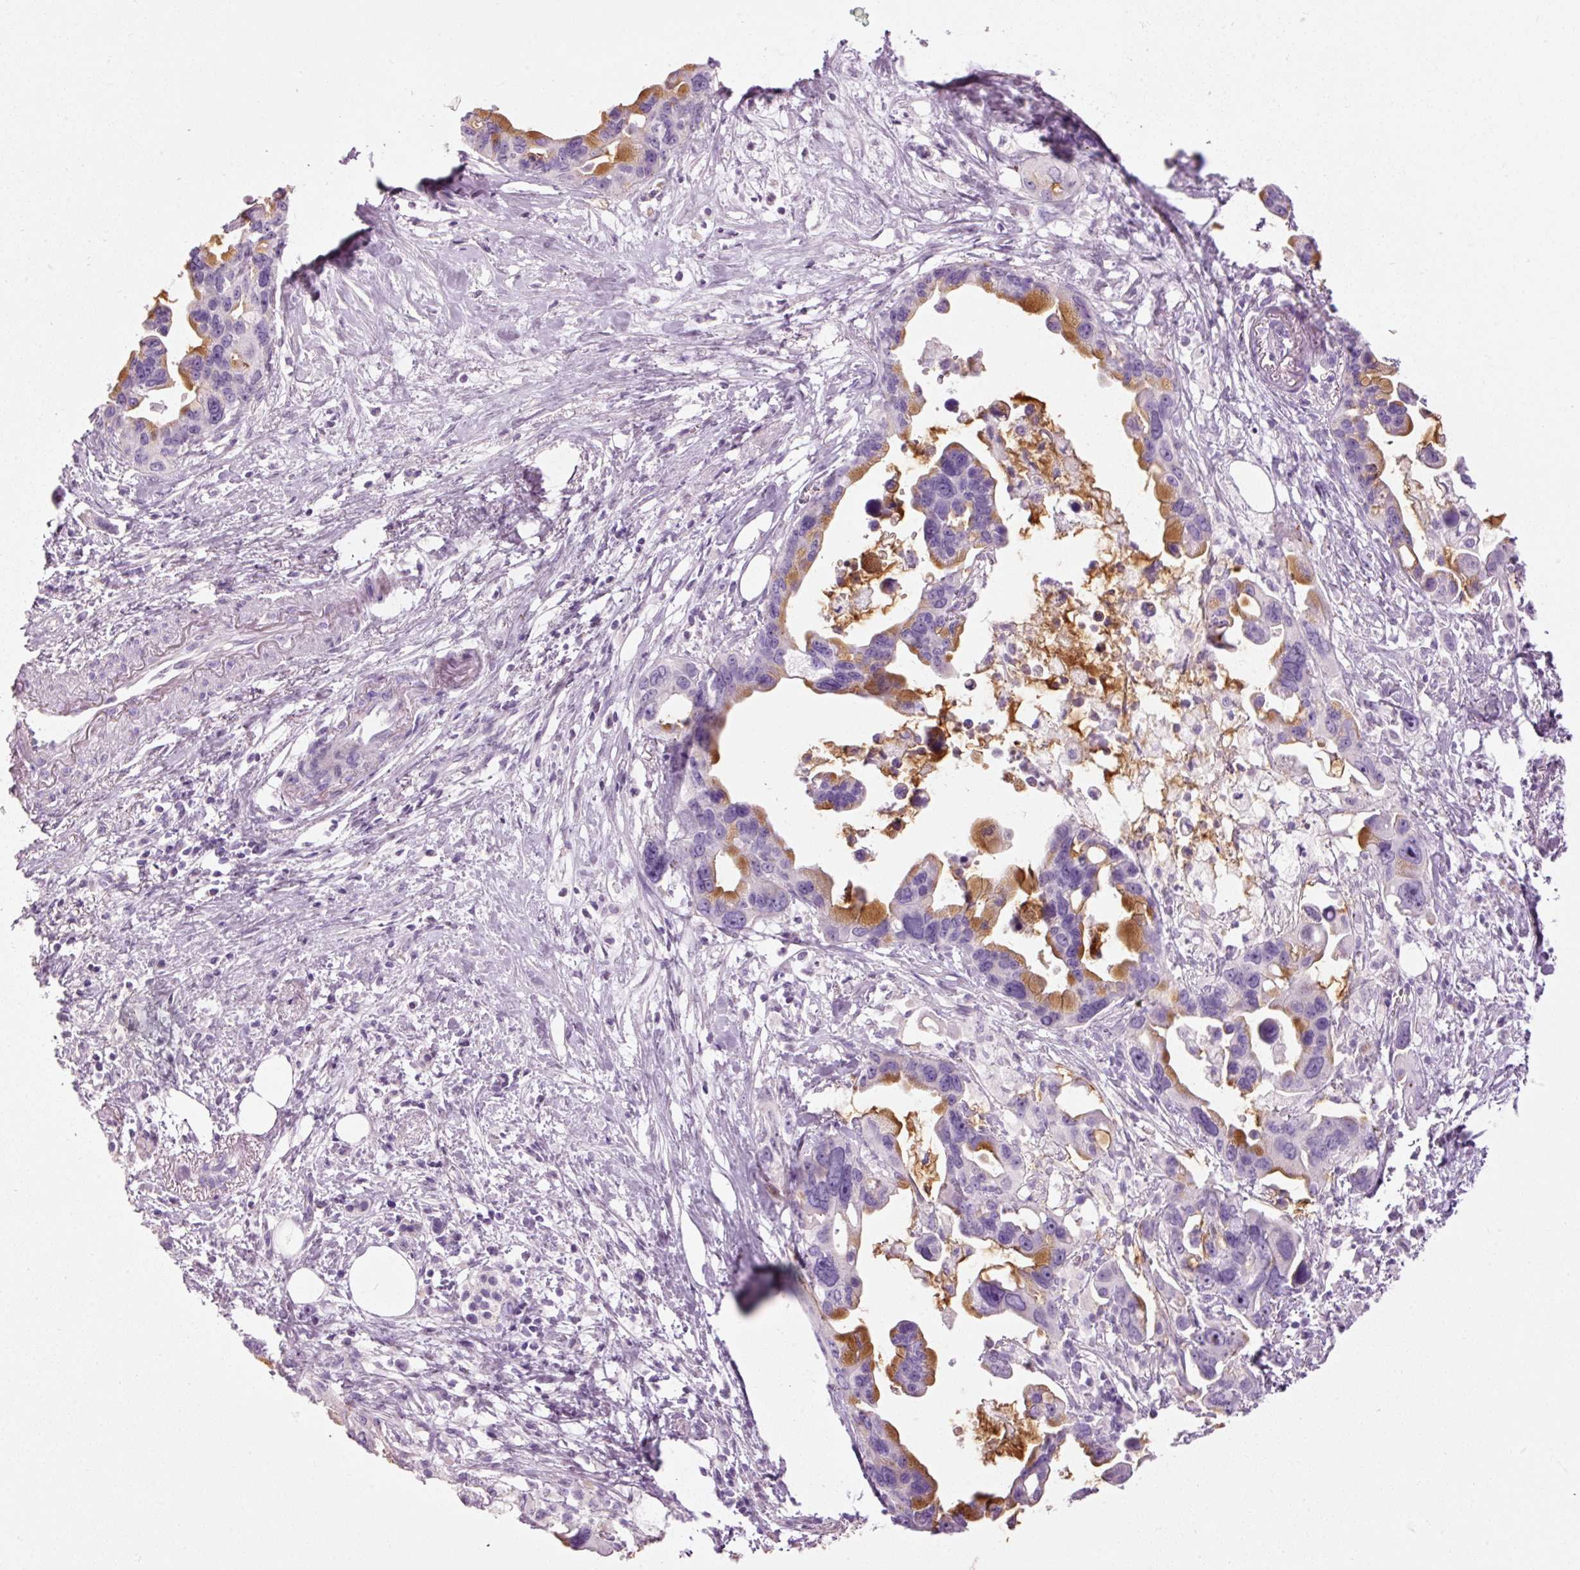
{"staining": {"intensity": "moderate", "quantity": "25%-75%", "location": "cytoplasmic/membranous"}, "tissue": "pancreatic cancer", "cell_type": "Tumor cells", "image_type": "cancer", "snomed": [{"axis": "morphology", "description": "Adenocarcinoma, NOS"}, {"axis": "topography", "description": "Pancreas"}], "caption": "Protein staining of adenocarcinoma (pancreatic) tissue reveals moderate cytoplasmic/membranous expression in about 25%-75% of tumor cells. The staining was performed using DAB, with brown indicating positive protein expression. Nuclei are stained blue with hematoxylin.", "gene": "MUC5AC", "patient": {"sex": "female", "age": 83}}